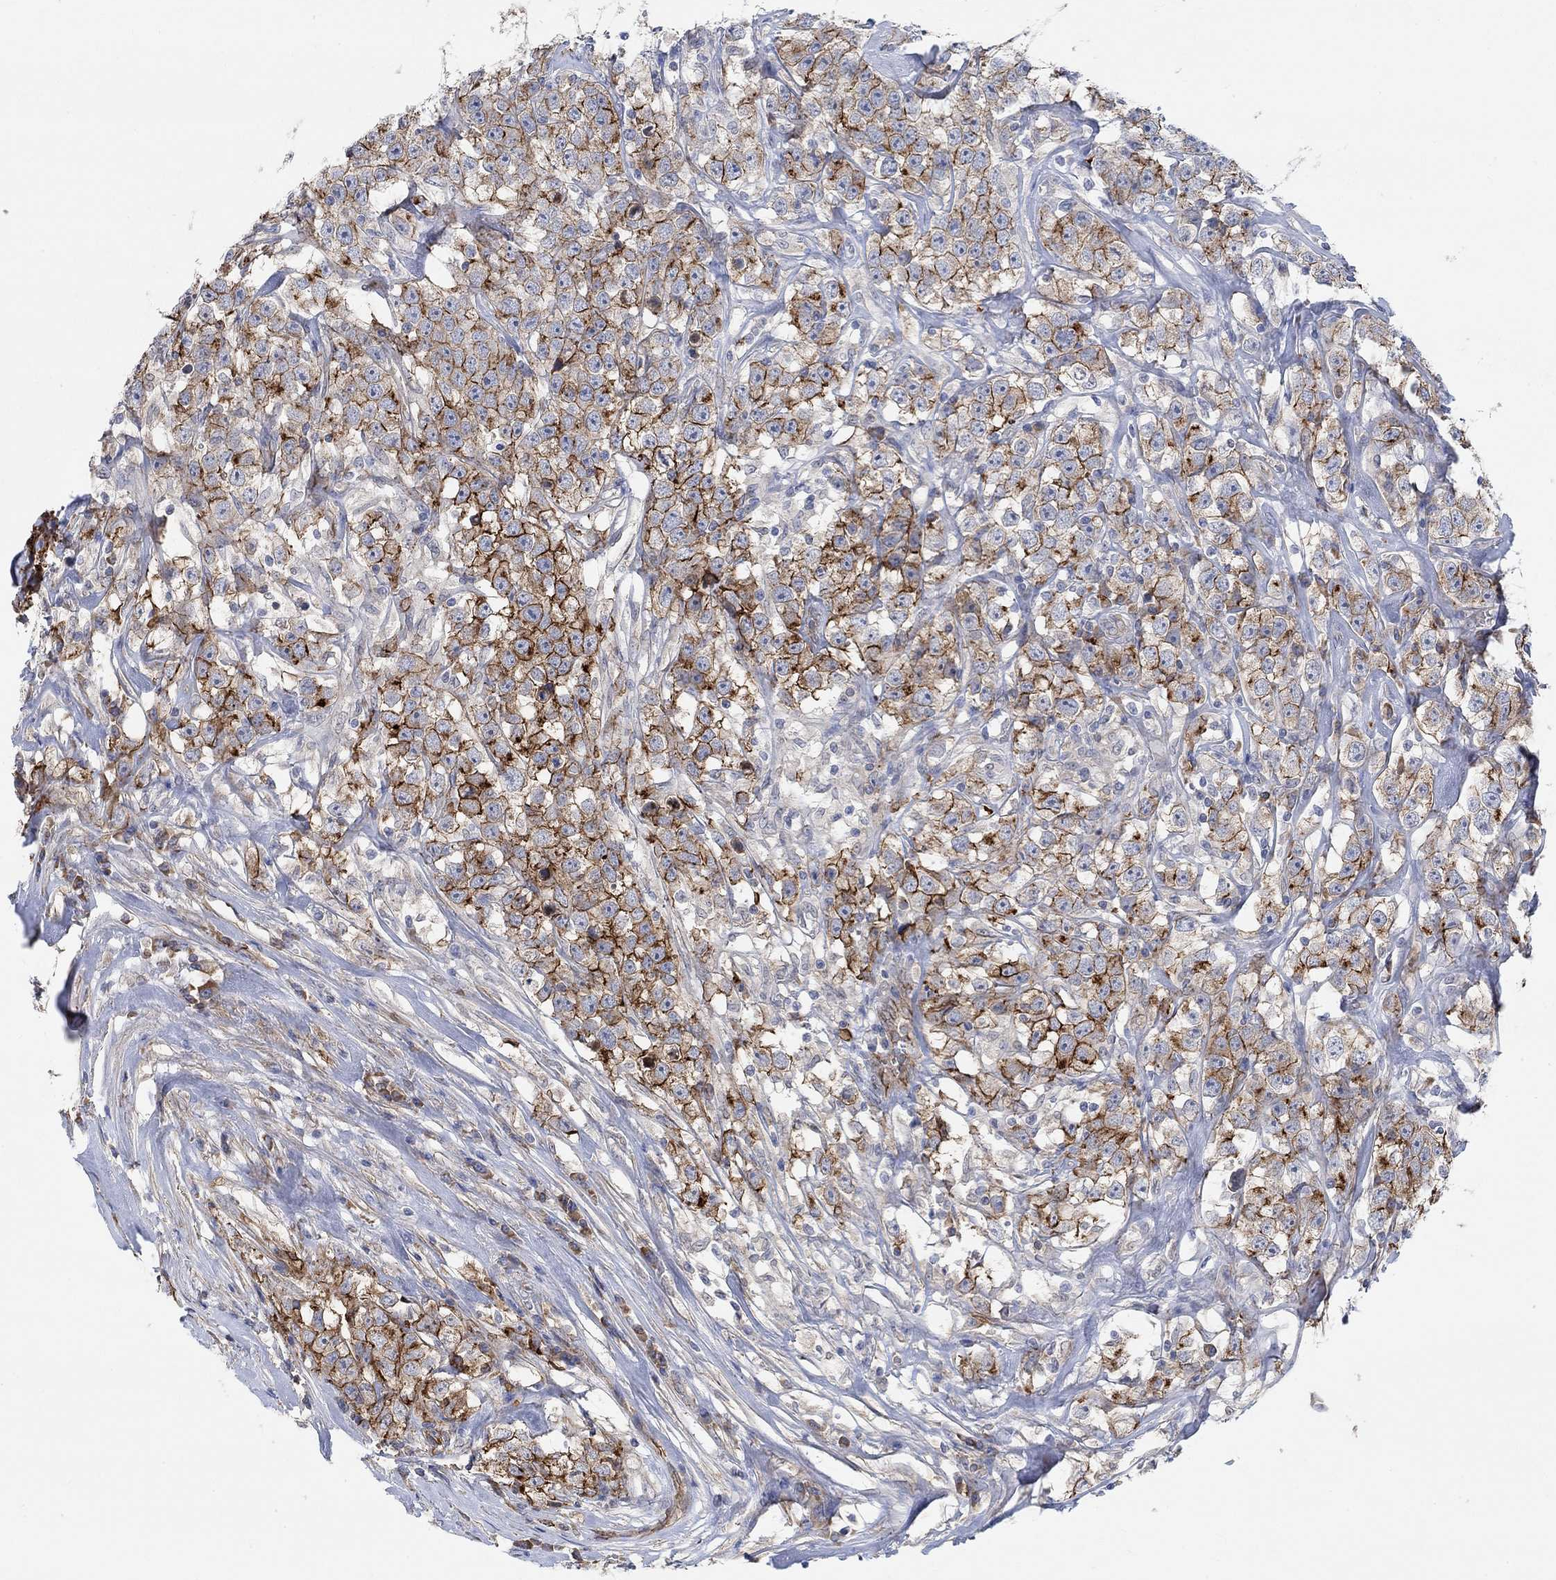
{"staining": {"intensity": "strong", "quantity": ">75%", "location": "cytoplasmic/membranous"}, "tissue": "testis cancer", "cell_type": "Tumor cells", "image_type": "cancer", "snomed": [{"axis": "morphology", "description": "Seminoma, NOS"}, {"axis": "topography", "description": "Testis"}], "caption": "A high-resolution histopathology image shows IHC staining of seminoma (testis), which shows strong cytoplasmic/membranous positivity in about >75% of tumor cells.", "gene": "SYT16", "patient": {"sex": "male", "age": 59}}